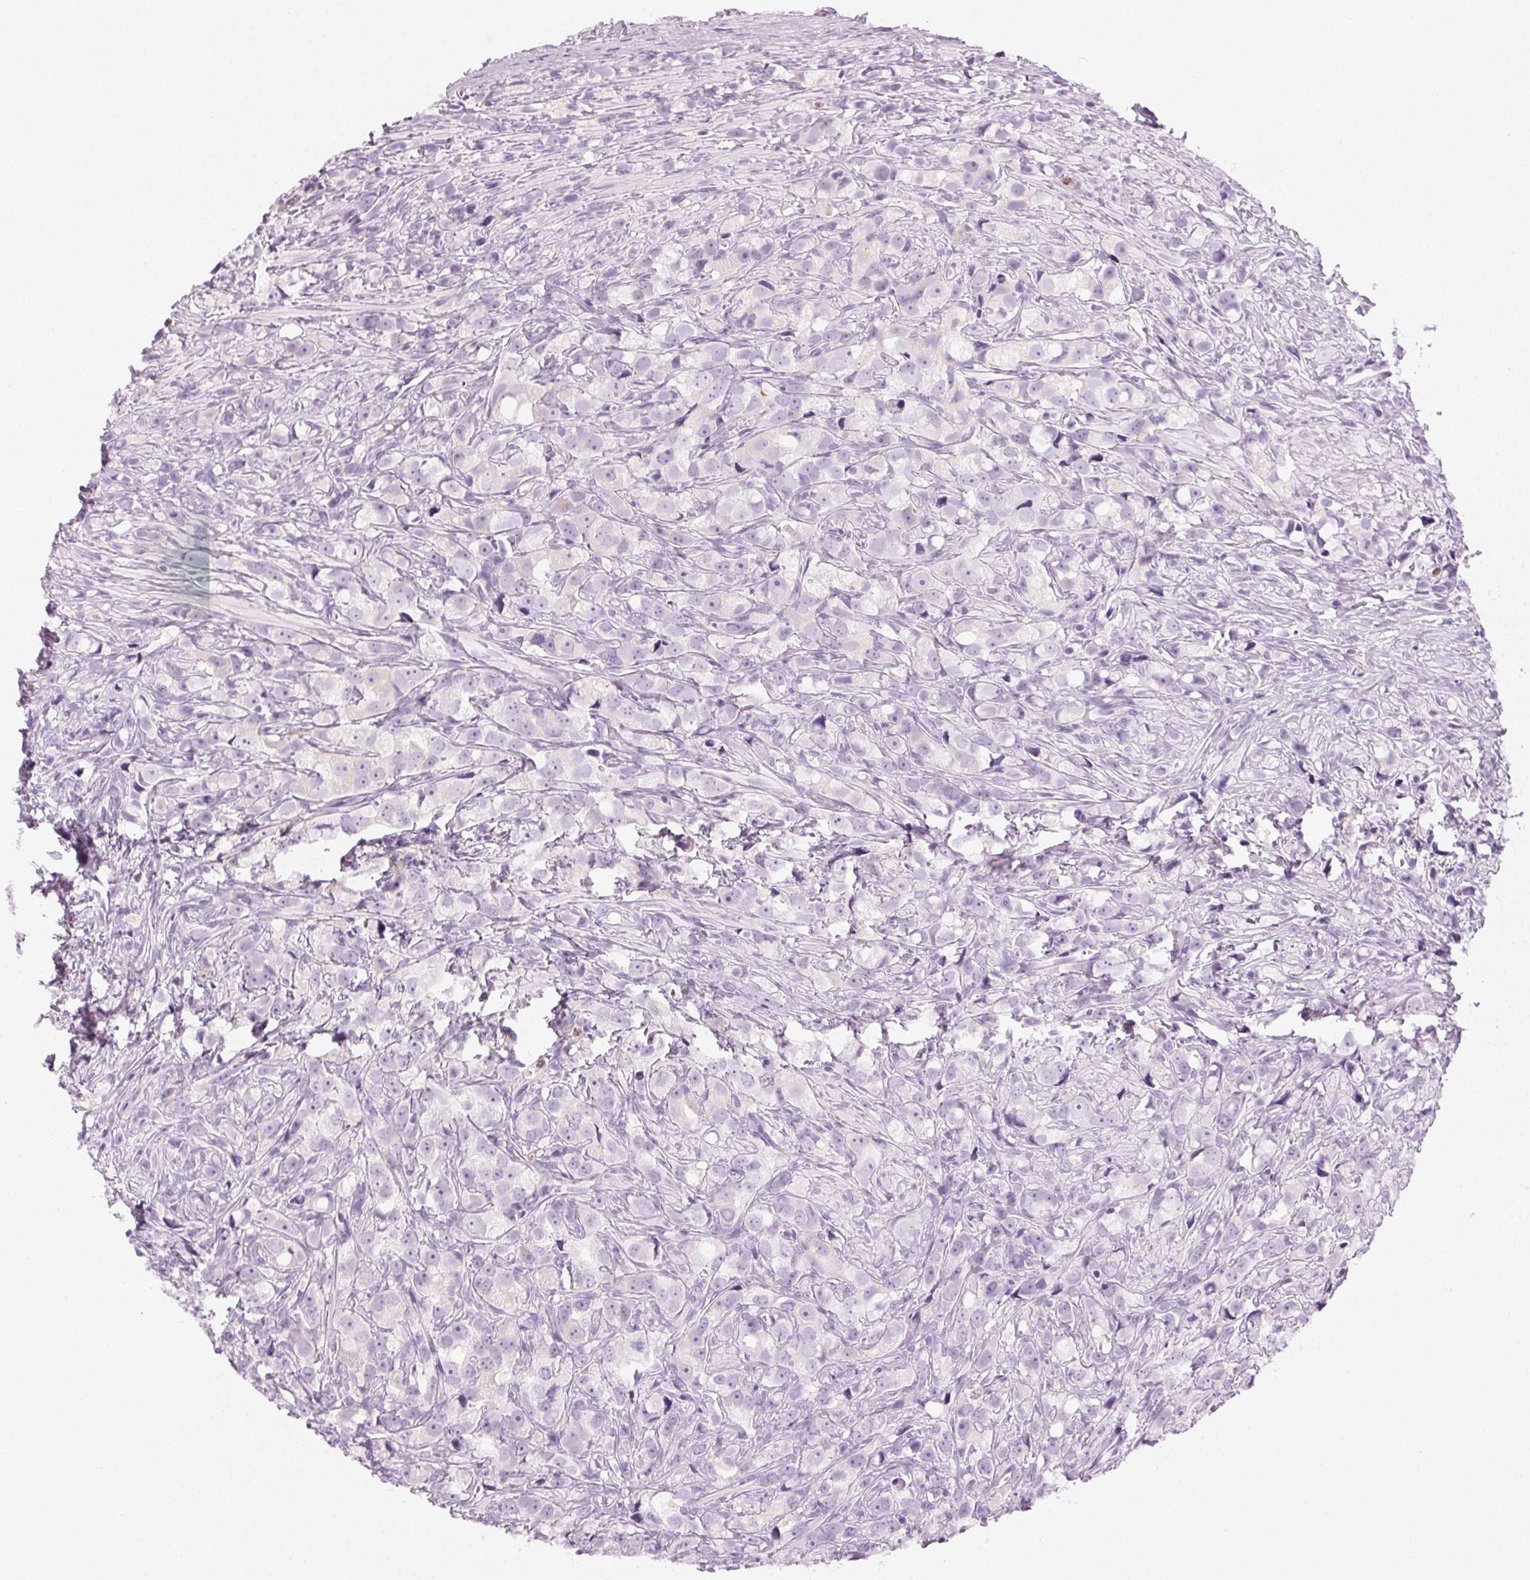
{"staining": {"intensity": "negative", "quantity": "none", "location": "none"}, "tissue": "prostate cancer", "cell_type": "Tumor cells", "image_type": "cancer", "snomed": [{"axis": "morphology", "description": "Adenocarcinoma, High grade"}, {"axis": "topography", "description": "Prostate"}], "caption": "Immunohistochemical staining of adenocarcinoma (high-grade) (prostate) reveals no significant staining in tumor cells. (DAB (3,3'-diaminobenzidine) immunohistochemistry, high magnification).", "gene": "MPO", "patient": {"sex": "male", "age": 75}}